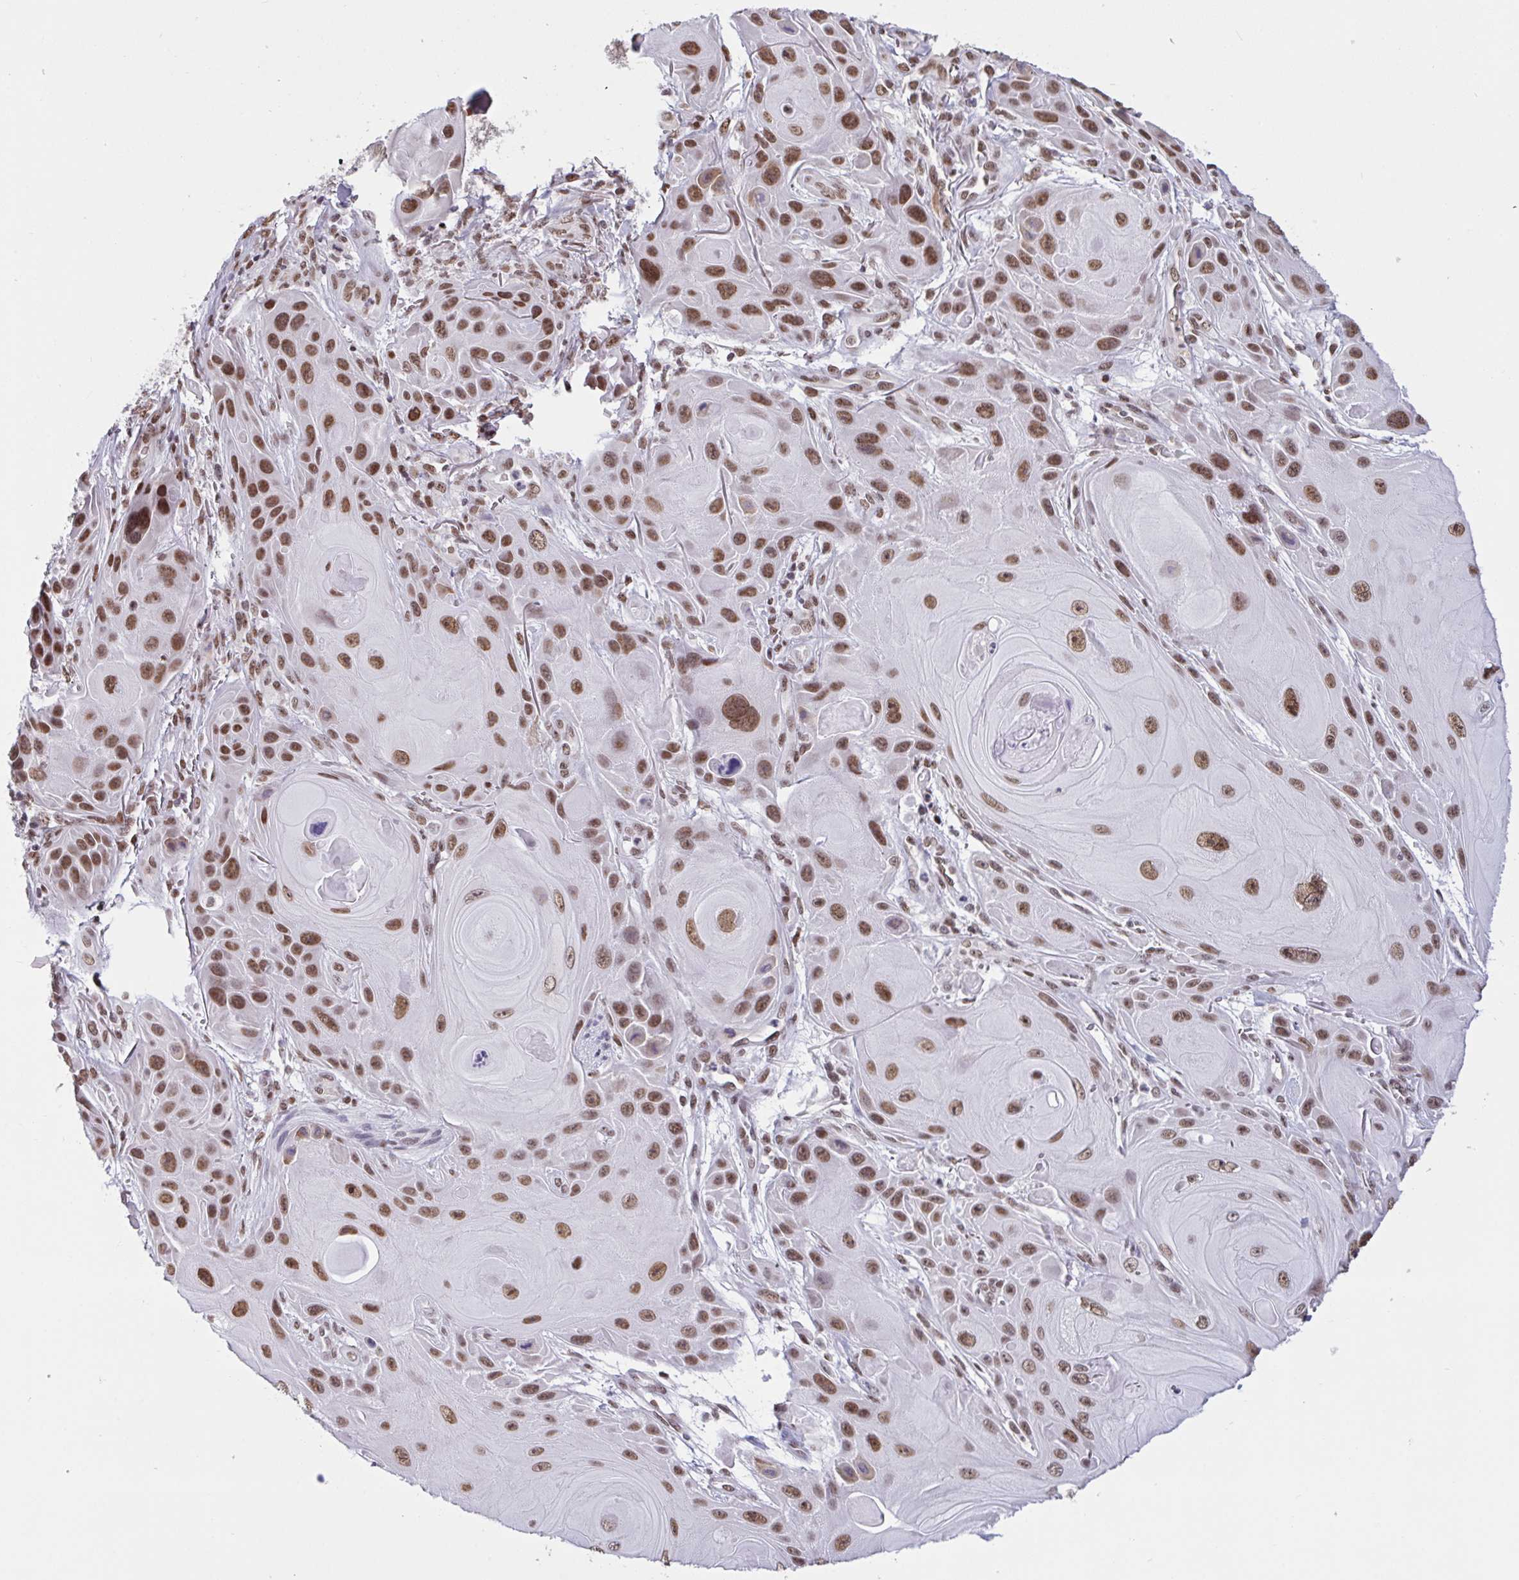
{"staining": {"intensity": "moderate", "quantity": ">75%", "location": "nuclear"}, "tissue": "skin cancer", "cell_type": "Tumor cells", "image_type": "cancer", "snomed": [{"axis": "morphology", "description": "Squamous cell carcinoma, NOS"}, {"axis": "topography", "description": "Skin"}], "caption": "A medium amount of moderate nuclear staining is identified in about >75% of tumor cells in skin cancer tissue. Immunohistochemistry stains the protein in brown and the nuclei are stained blue.", "gene": "CBFA2T2", "patient": {"sex": "female", "age": 94}}